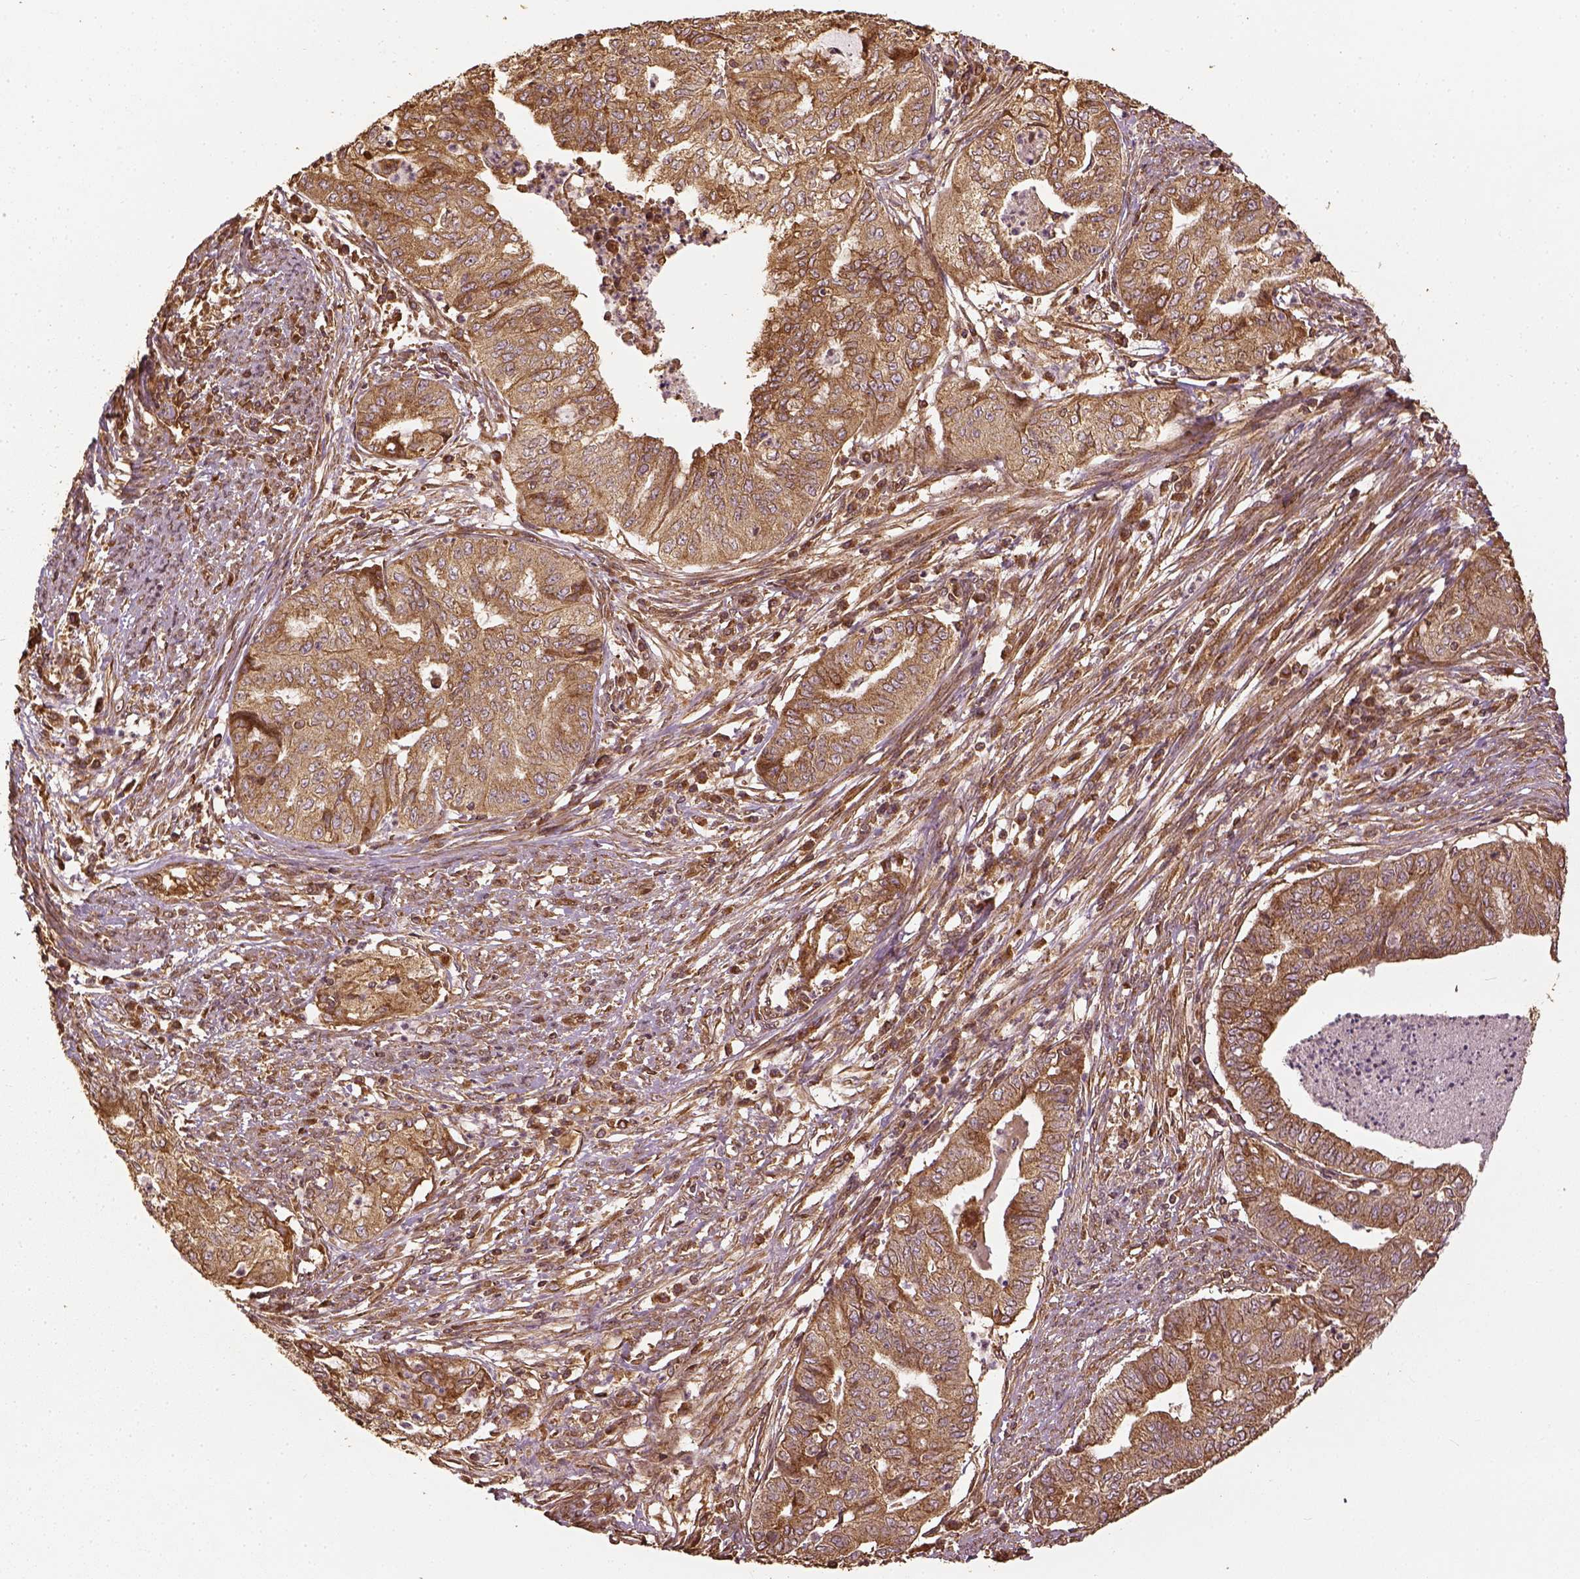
{"staining": {"intensity": "moderate", "quantity": "25%-75%", "location": "cytoplasmic/membranous"}, "tissue": "endometrial cancer", "cell_type": "Tumor cells", "image_type": "cancer", "snomed": [{"axis": "morphology", "description": "Adenocarcinoma, NOS"}, {"axis": "topography", "description": "Endometrium"}], "caption": "This image exhibits immunohistochemistry staining of endometrial cancer, with medium moderate cytoplasmic/membranous expression in approximately 25%-75% of tumor cells.", "gene": "VEGFA", "patient": {"sex": "female", "age": 79}}